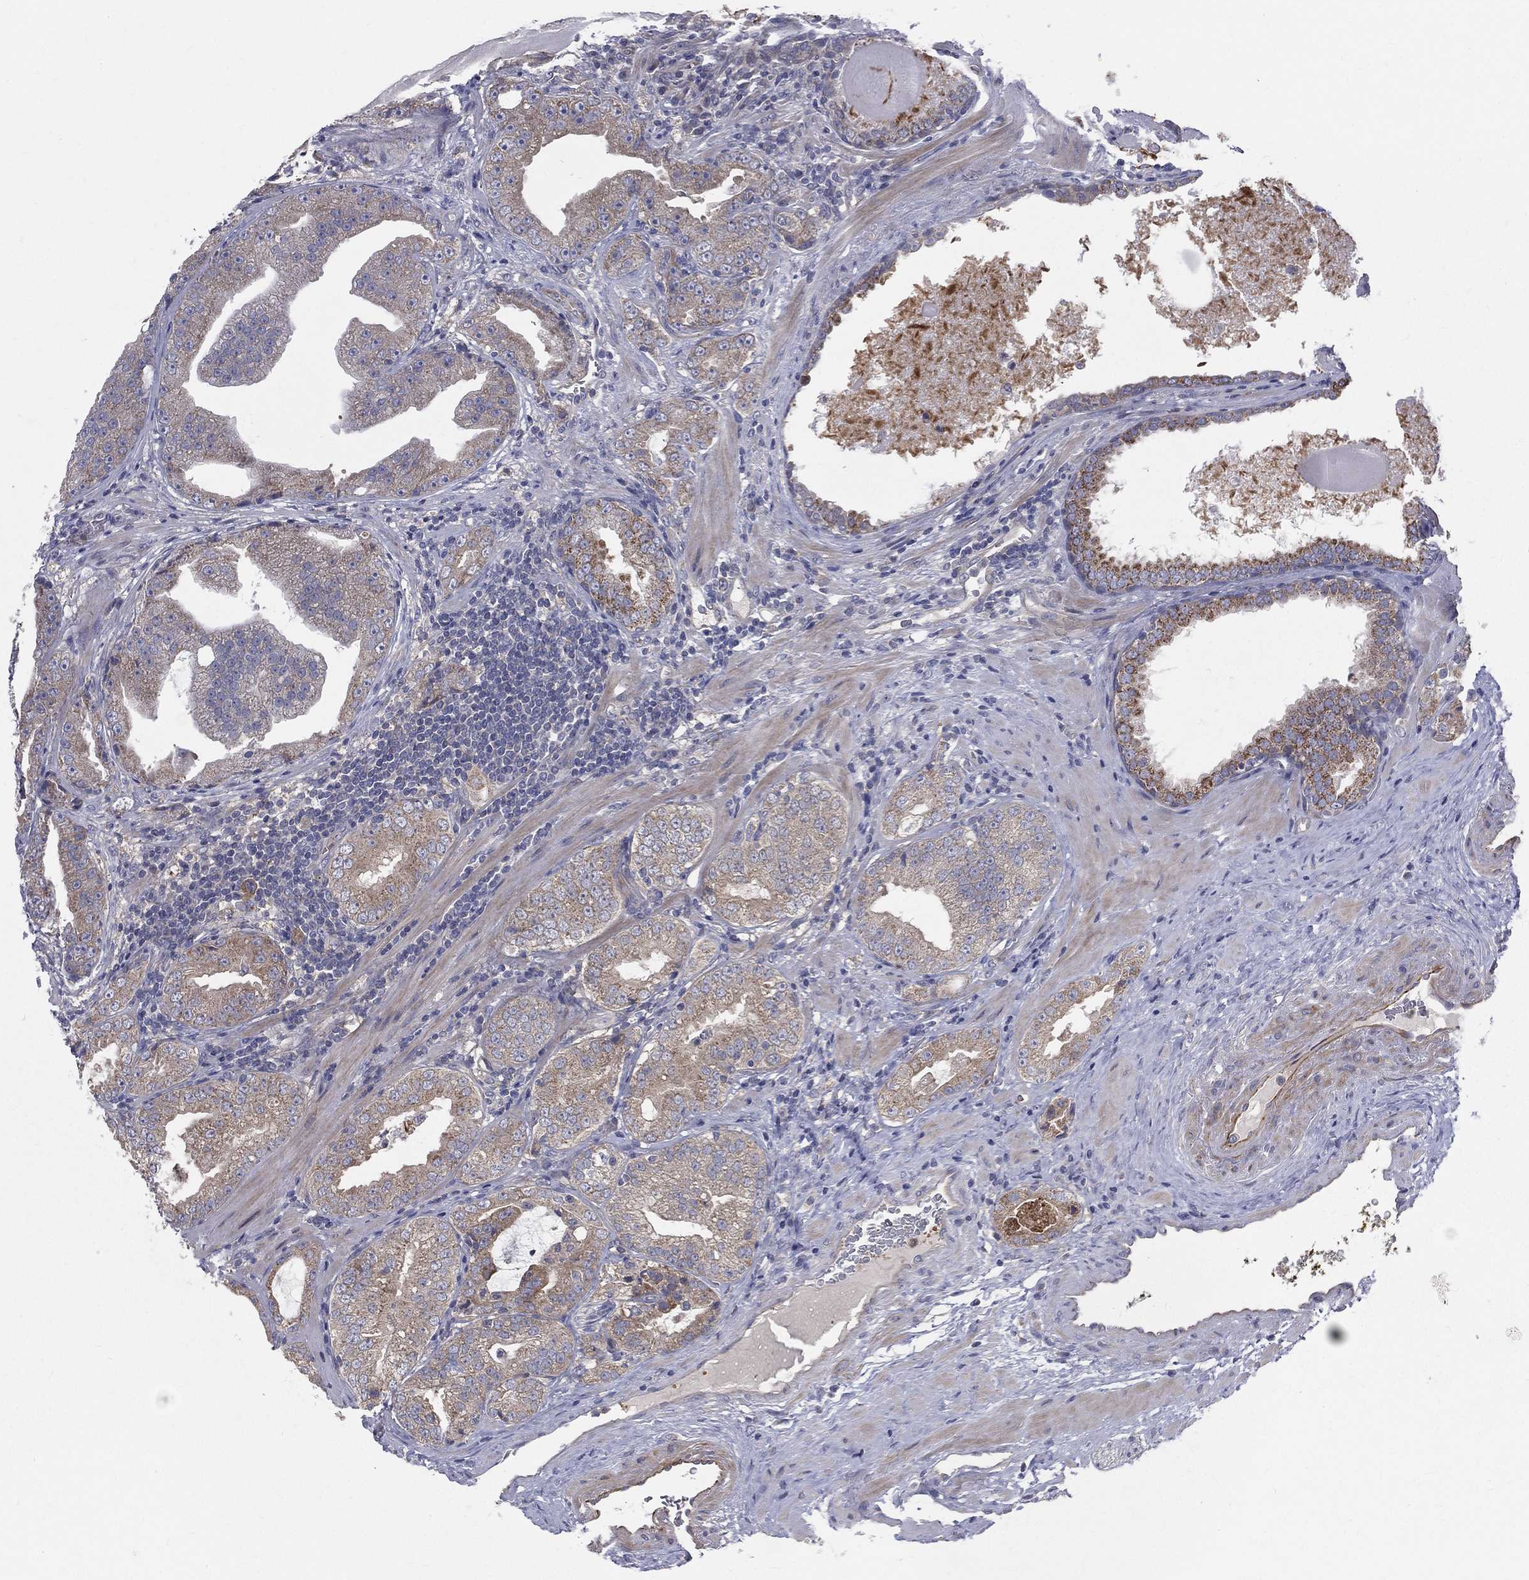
{"staining": {"intensity": "moderate", "quantity": "<25%", "location": "cytoplasmic/membranous"}, "tissue": "prostate cancer", "cell_type": "Tumor cells", "image_type": "cancer", "snomed": [{"axis": "morphology", "description": "Adenocarcinoma, Low grade"}, {"axis": "topography", "description": "Prostate"}], "caption": "A brown stain highlights moderate cytoplasmic/membranous expression of a protein in human low-grade adenocarcinoma (prostate) tumor cells.", "gene": "POMZP3", "patient": {"sex": "male", "age": 62}}